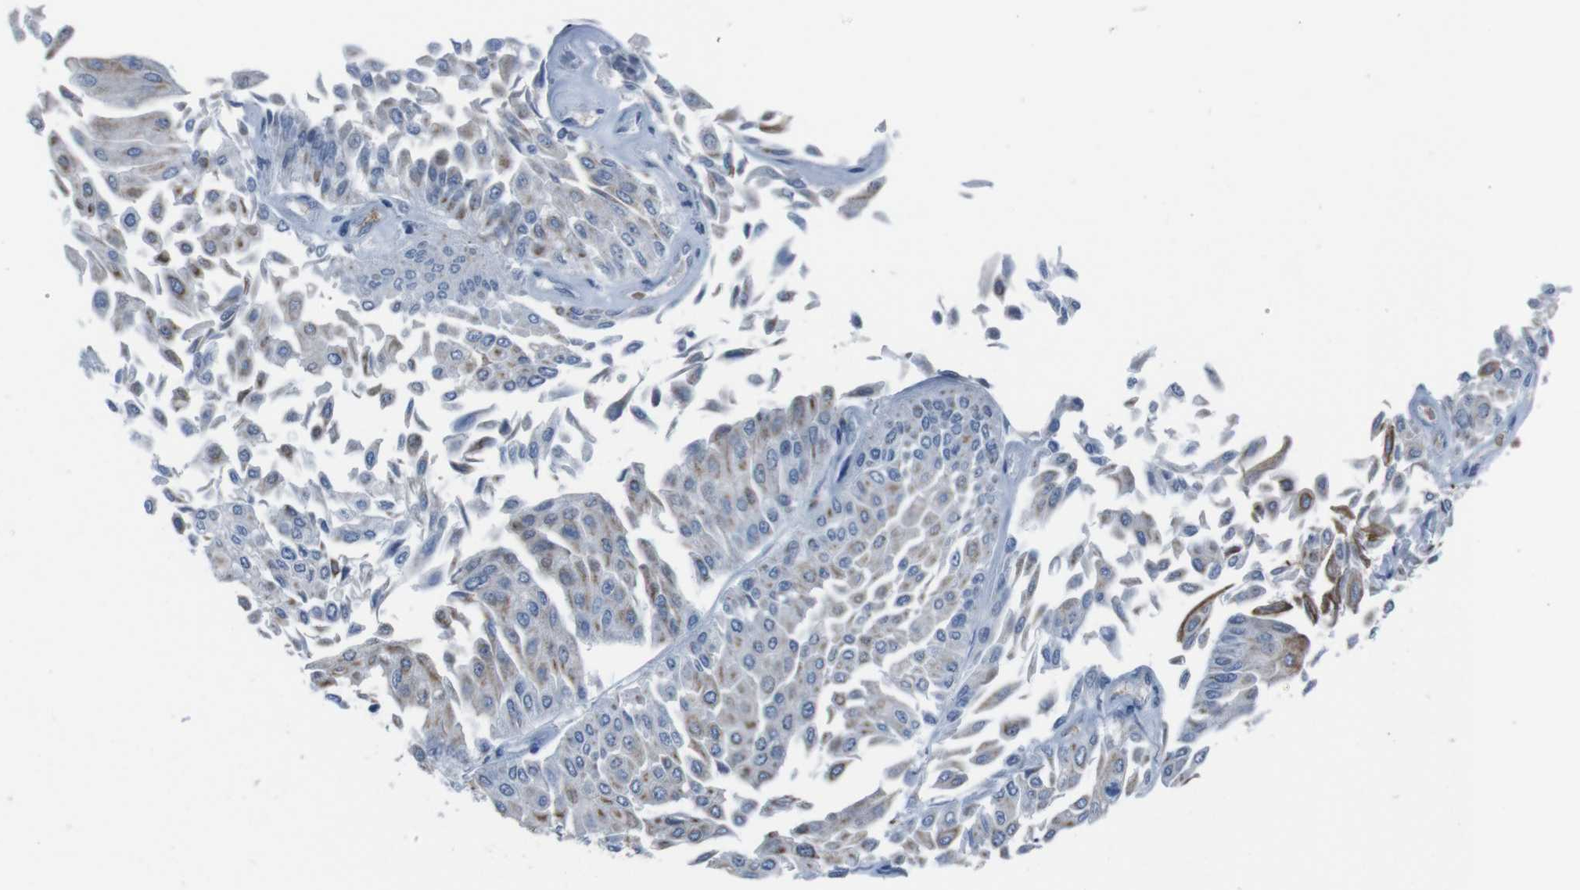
{"staining": {"intensity": "moderate", "quantity": "25%-75%", "location": "cytoplasmic/membranous"}, "tissue": "urothelial cancer", "cell_type": "Tumor cells", "image_type": "cancer", "snomed": [{"axis": "morphology", "description": "Urothelial carcinoma, Low grade"}, {"axis": "topography", "description": "Urinary bladder"}], "caption": "Low-grade urothelial carcinoma stained with a brown dye exhibits moderate cytoplasmic/membranous positive staining in approximately 25%-75% of tumor cells.", "gene": "ST6GAL1", "patient": {"sex": "male", "age": 67}}